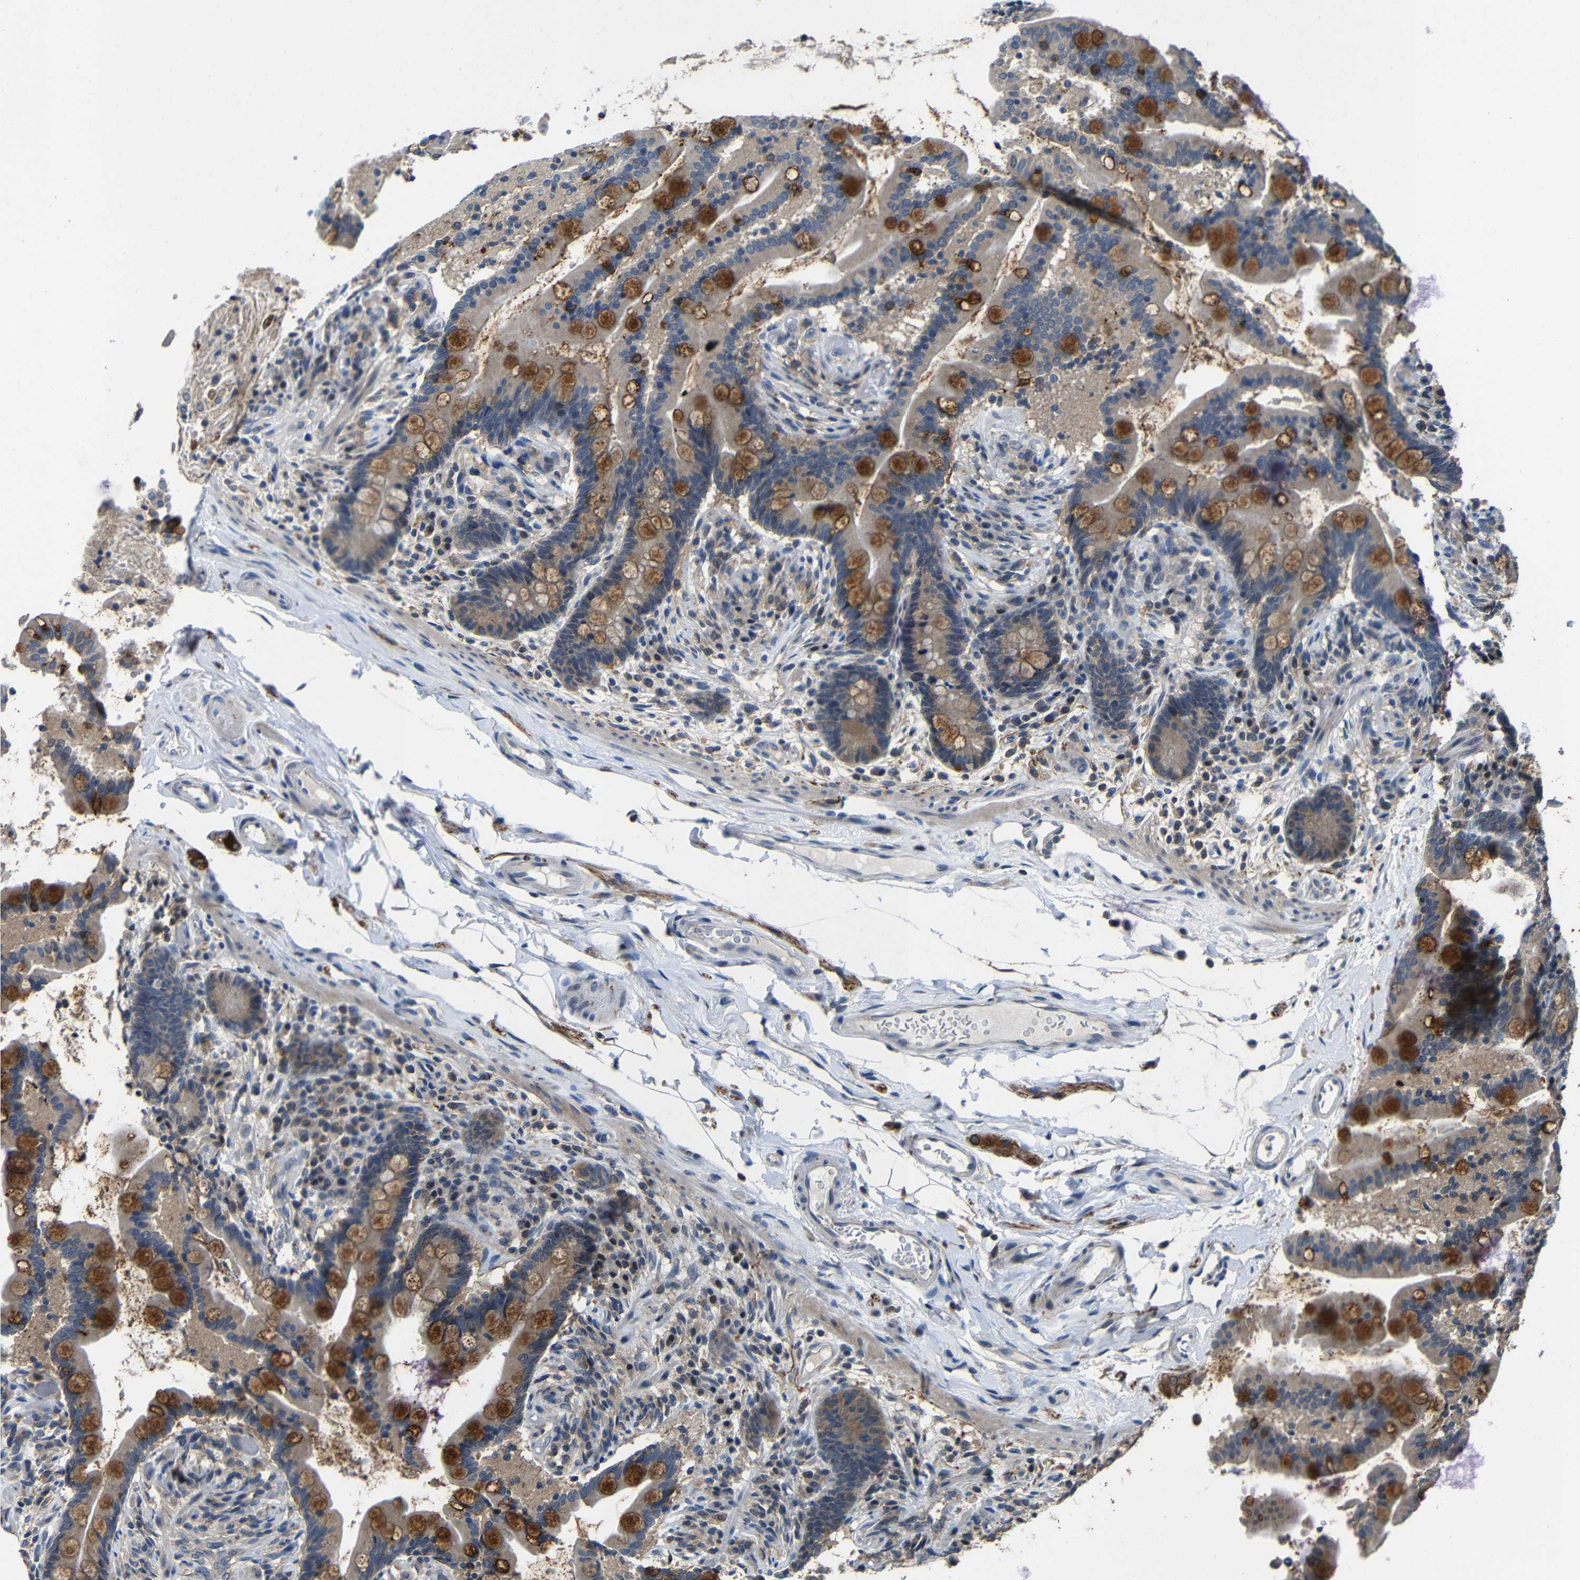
{"staining": {"intensity": "negative", "quantity": "none", "location": "none"}, "tissue": "colon", "cell_type": "Endothelial cells", "image_type": "normal", "snomed": [{"axis": "morphology", "description": "Normal tissue, NOS"}, {"axis": "topography", "description": "Colon"}], "caption": "Protein analysis of unremarkable colon exhibits no significant expression in endothelial cells.", "gene": "C6orf89", "patient": {"sex": "male", "age": 73}}